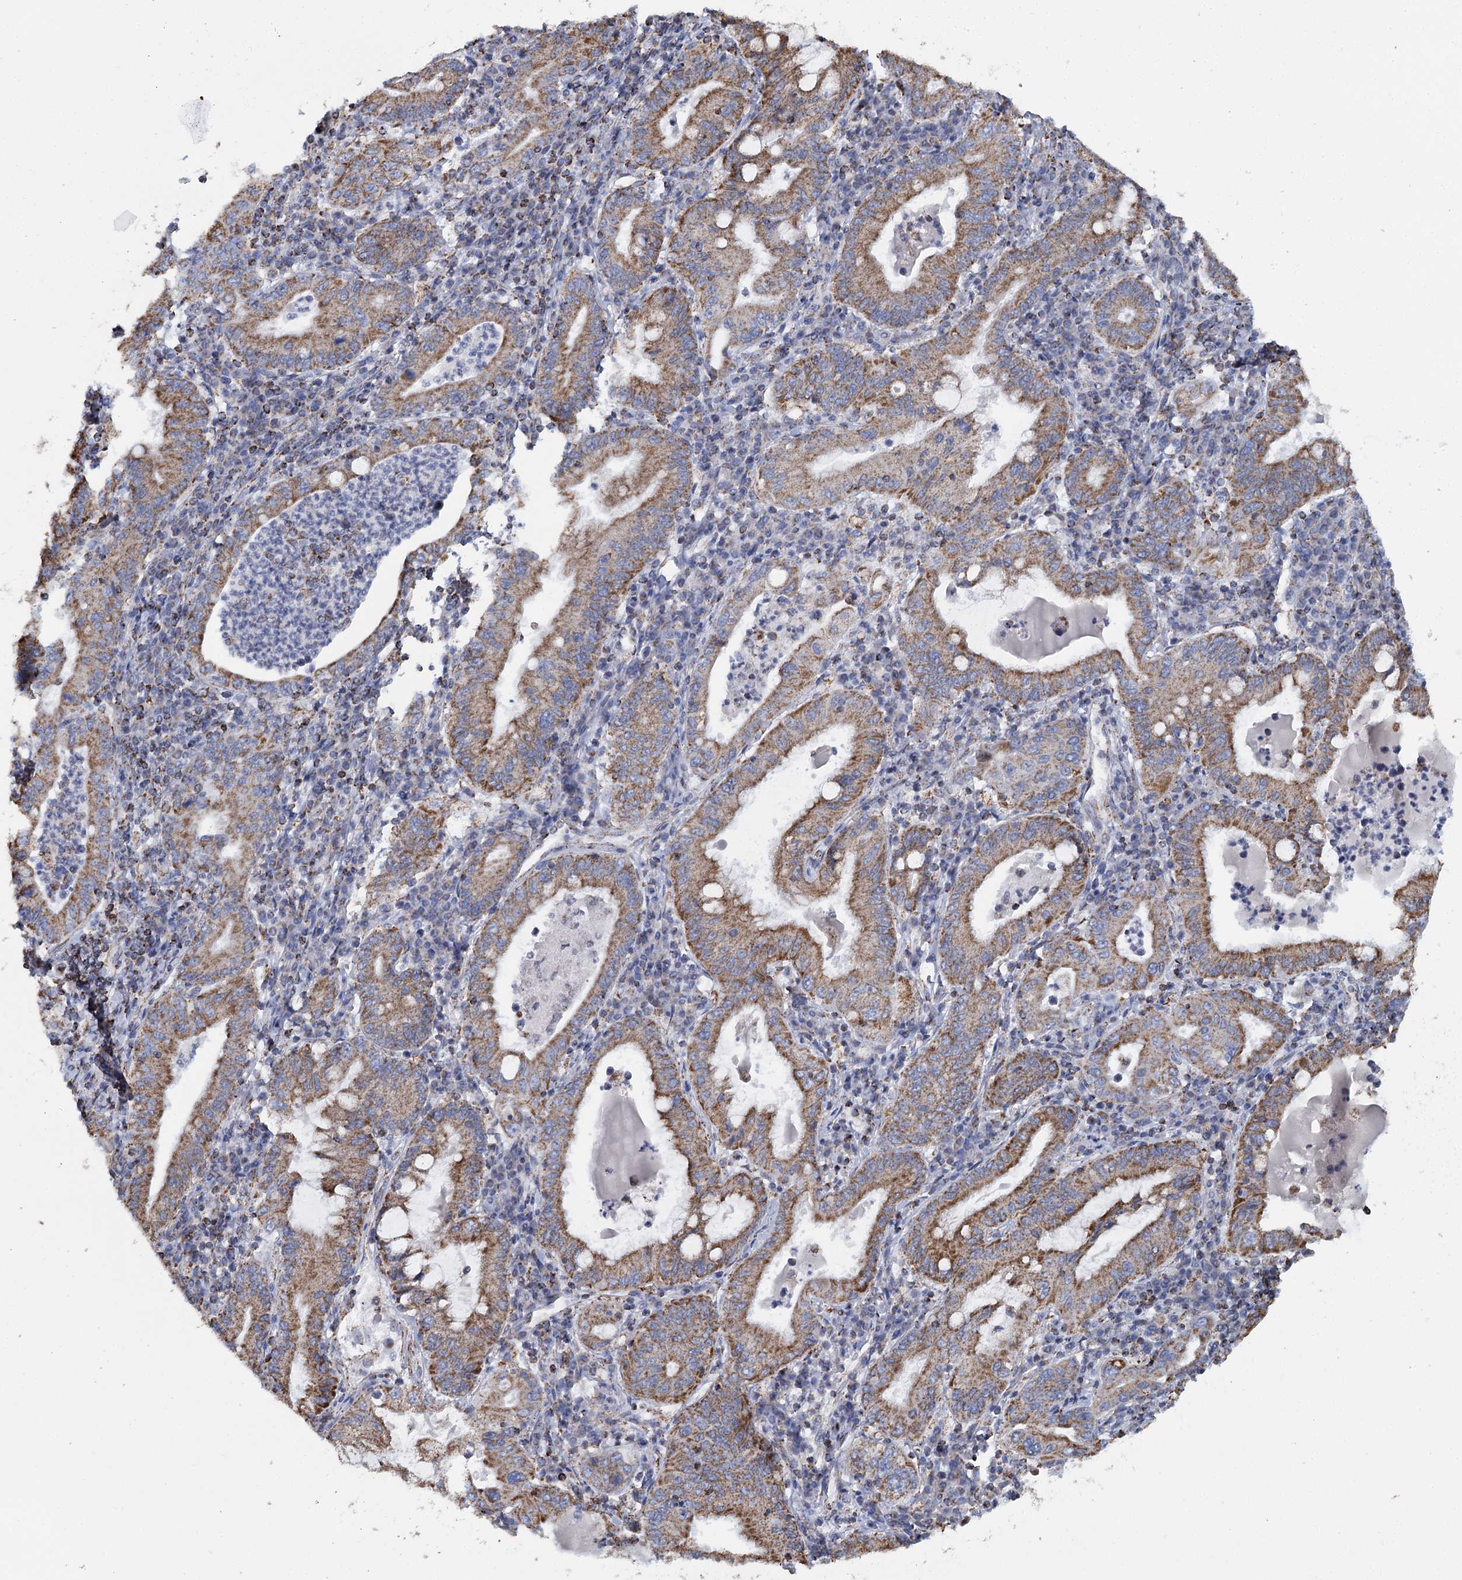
{"staining": {"intensity": "moderate", "quantity": ">75%", "location": "cytoplasmic/membranous"}, "tissue": "stomach cancer", "cell_type": "Tumor cells", "image_type": "cancer", "snomed": [{"axis": "morphology", "description": "Normal tissue, NOS"}, {"axis": "morphology", "description": "Adenocarcinoma, NOS"}, {"axis": "topography", "description": "Esophagus"}, {"axis": "topography", "description": "Stomach, upper"}, {"axis": "topography", "description": "Peripheral nerve tissue"}], "caption": "High-power microscopy captured an IHC histopathology image of stomach cancer (adenocarcinoma), revealing moderate cytoplasmic/membranous staining in approximately >75% of tumor cells.", "gene": "MRPL44", "patient": {"sex": "male", "age": 62}}